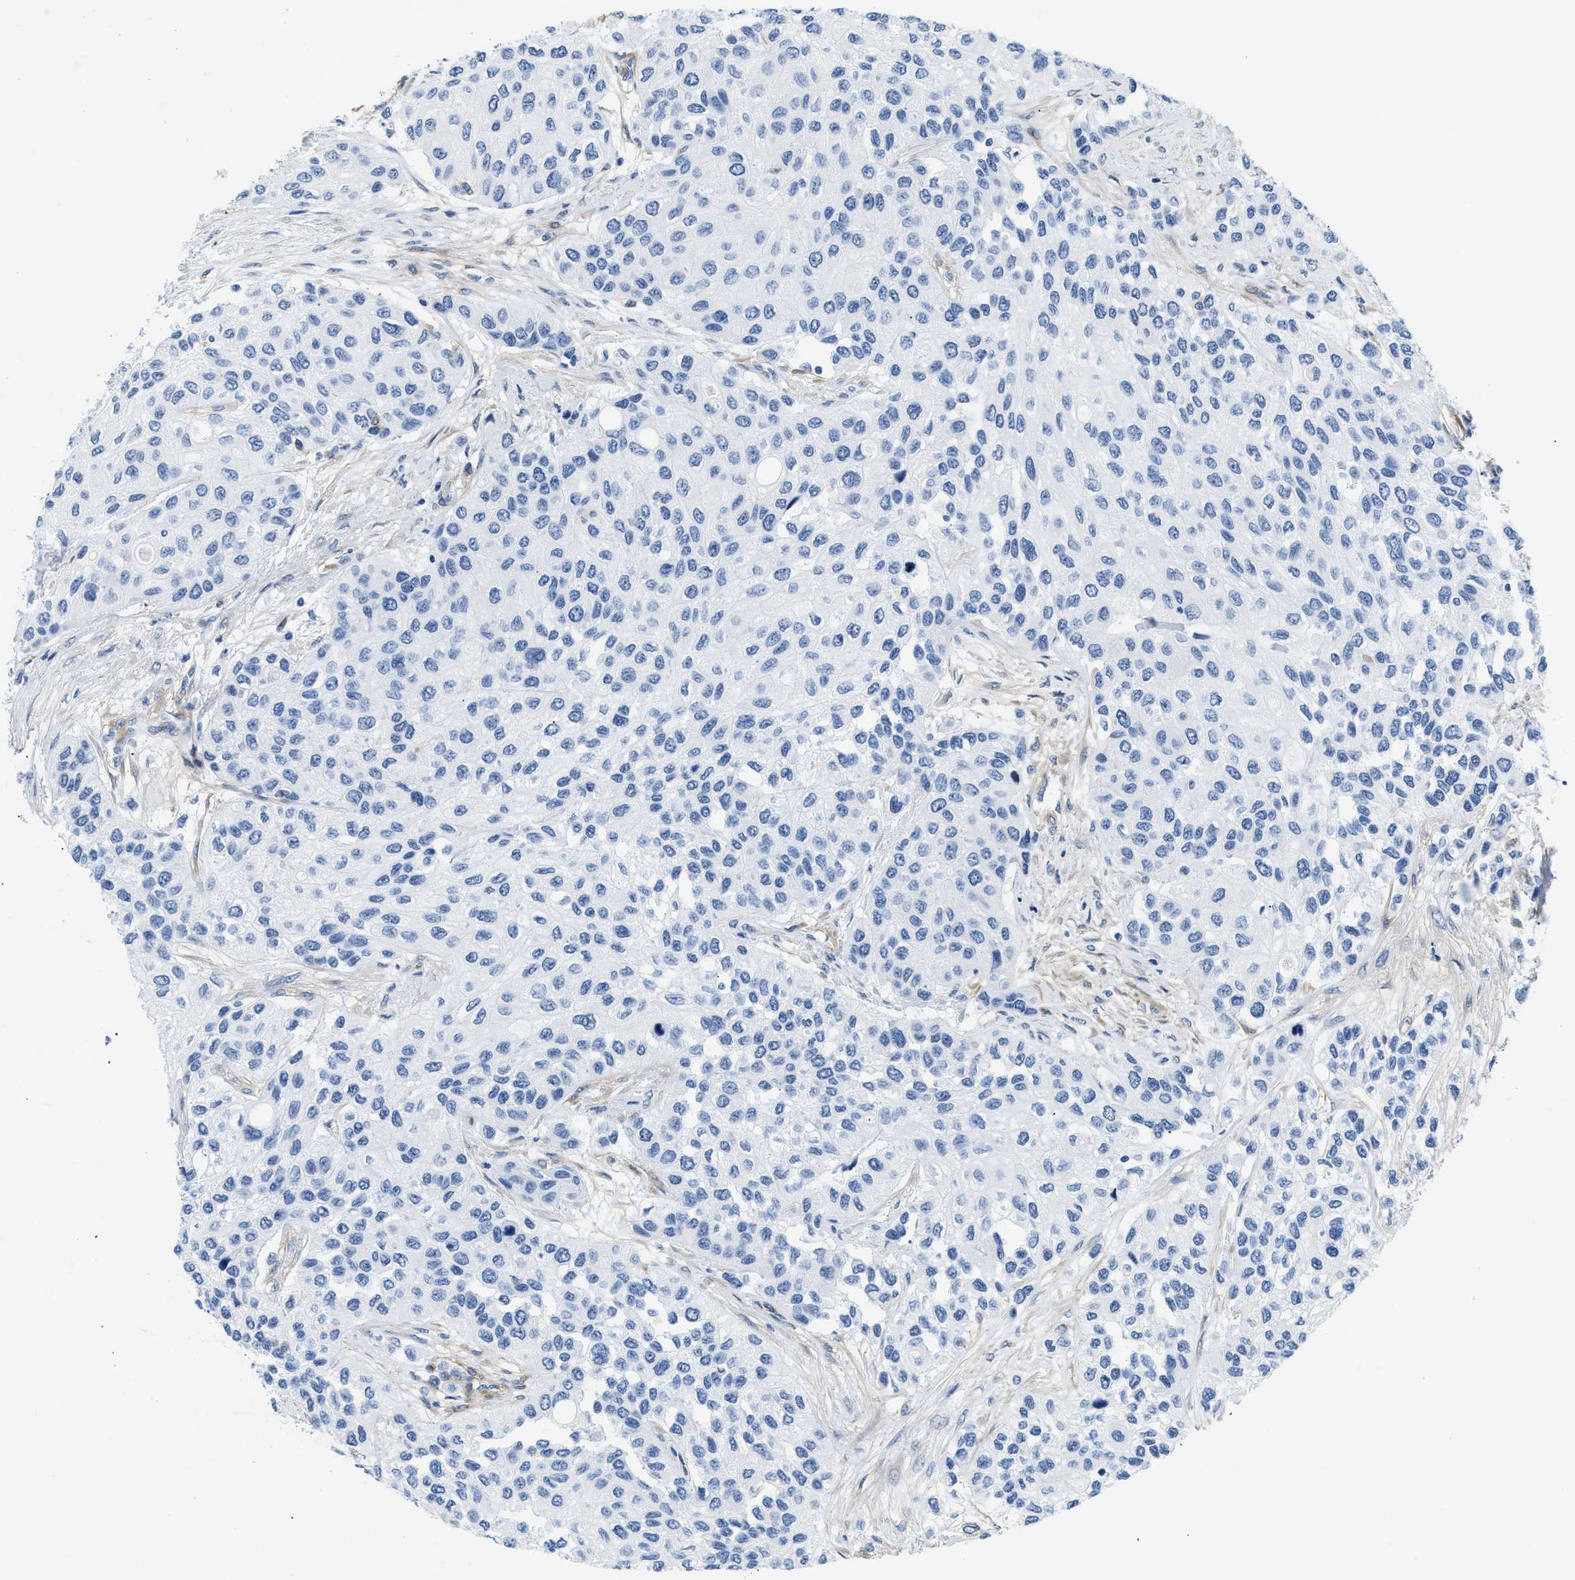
{"staining": {"intensity": "negative", "quantity": "none", "location": "none"}, "tissue": "urothelial cancer", "cell_type": "Tumor cells", "image_type": "cancer", "snomed": [{"axis": "morphology", "description": "Urothelial carcinoma, High grade"}, {"axis": "topography", "description": "Urinary bladder"}], "caption": "Tumor cells show no significant positivity in urothelial carcinoma (high-grade).", "gene": "PDGFRB", "patient": {"sex": "female", "age": 56}}